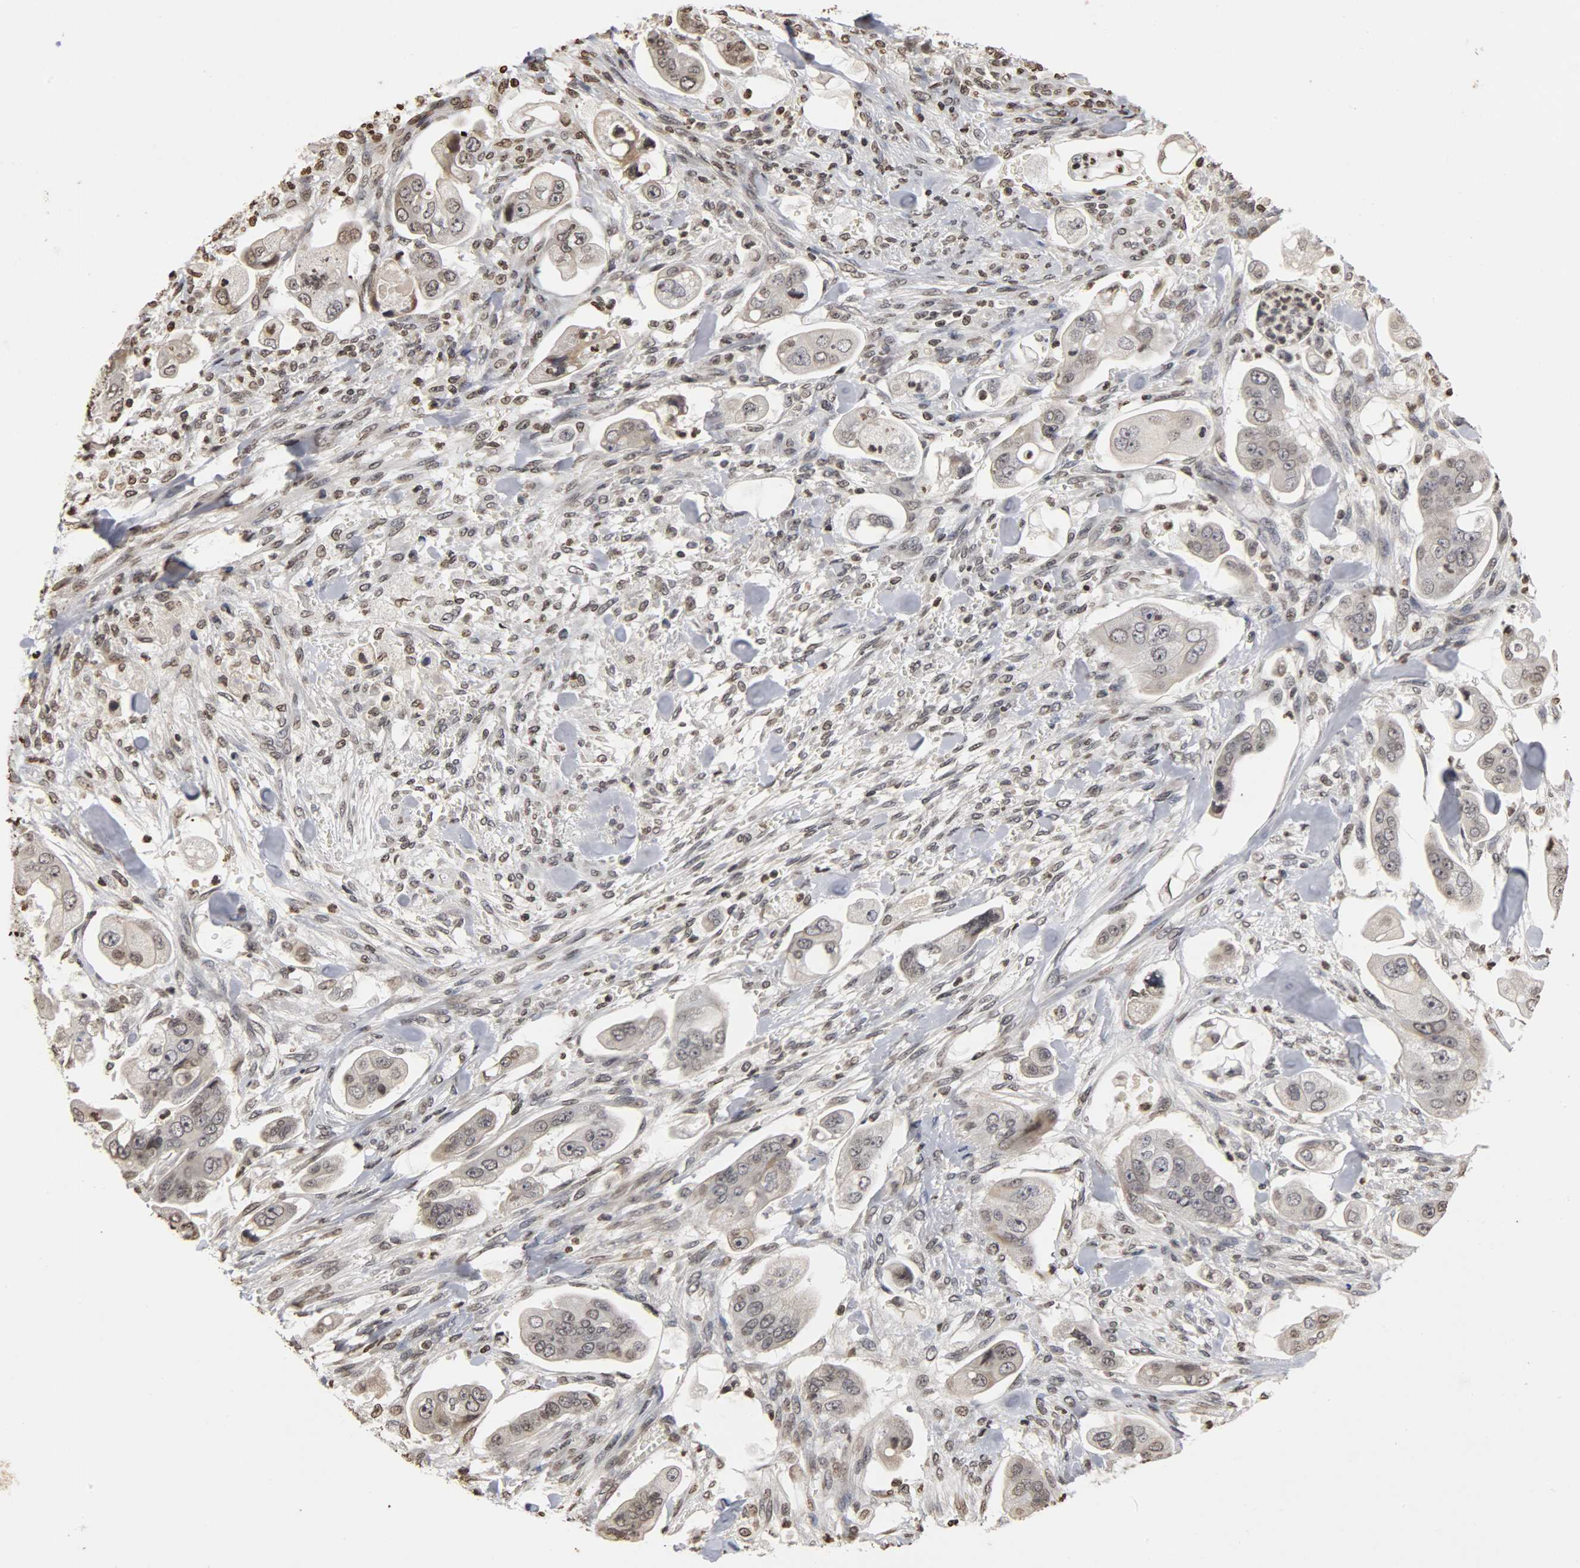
{"staining": {"intensity": "weak", "quantity": "<25%", "location": "cytoplasmic/membranous"}, "tissue": "stomach cancer", "cell_type": "Tumor cells", "image_type": "cancer", "snomed": [{"axis": "morphology", "description": "Adenocarcinoma, NOS"}, {"axis": "topography", "description": "Stomach"}], "caption": "An immunohistochemistry image of stomach adenocarcinoma is shown. There is no staining in tumor cells of stomach adenocarcinoma.", "gene": "ERCC2", "patient": {"sex": "male", "age": 62}}